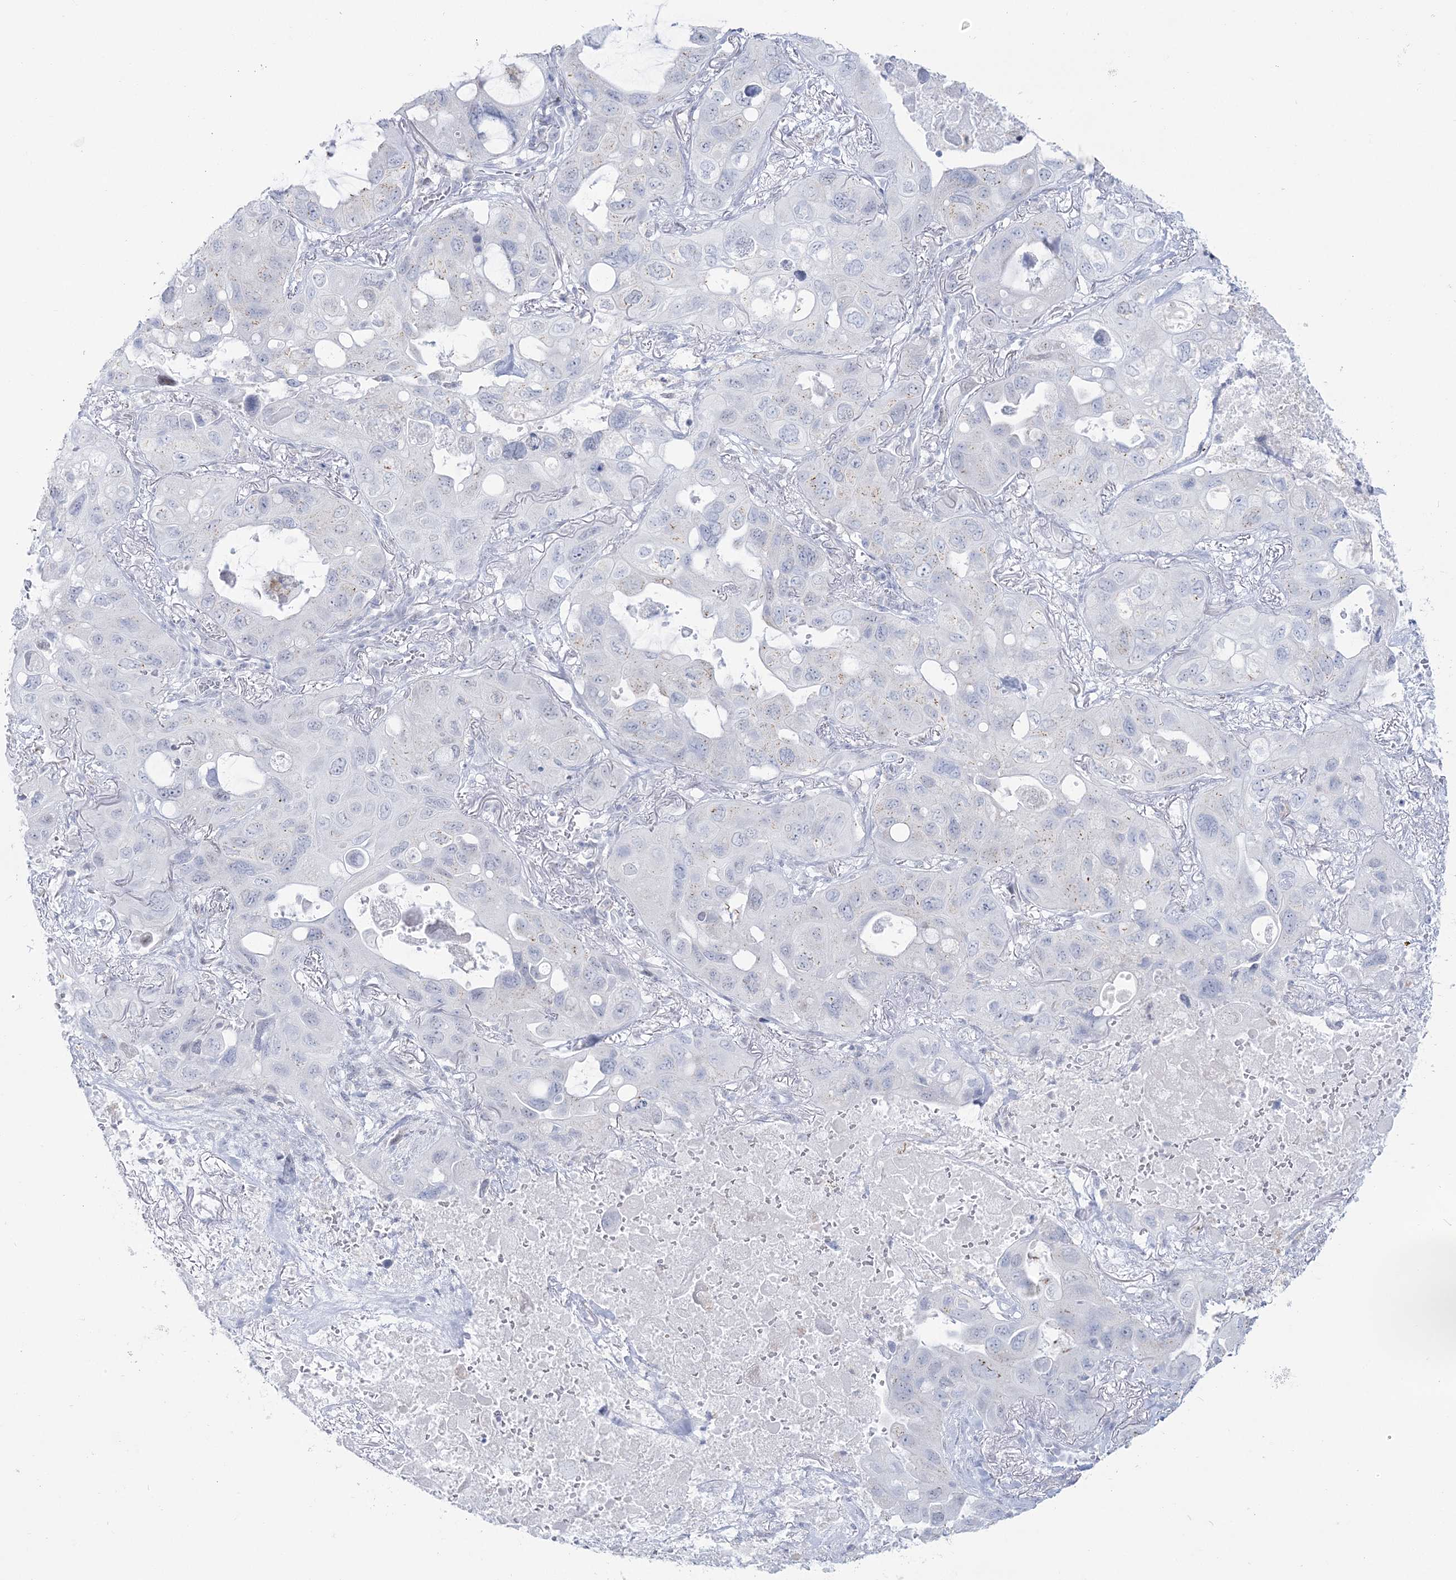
{"staining": {"intensity": "negative", "quantity": "none", "location": "none"}, "tissue": "lung cancer", "cell_type": "Tumor cells", "image_type": "cancer", "snomed": [{"axis": "morphology", "description": "Squamous cell carcinoma, NOS"}, {"axis": "topography", "description": "Lung"}], "caption": "Immunohistochemistry of lung cancer (squamous cell carcinoma) demonstrates no expression in tumor cells.", "gene": "ZNF843", "patient": {"sex": "female", "age": 73}}